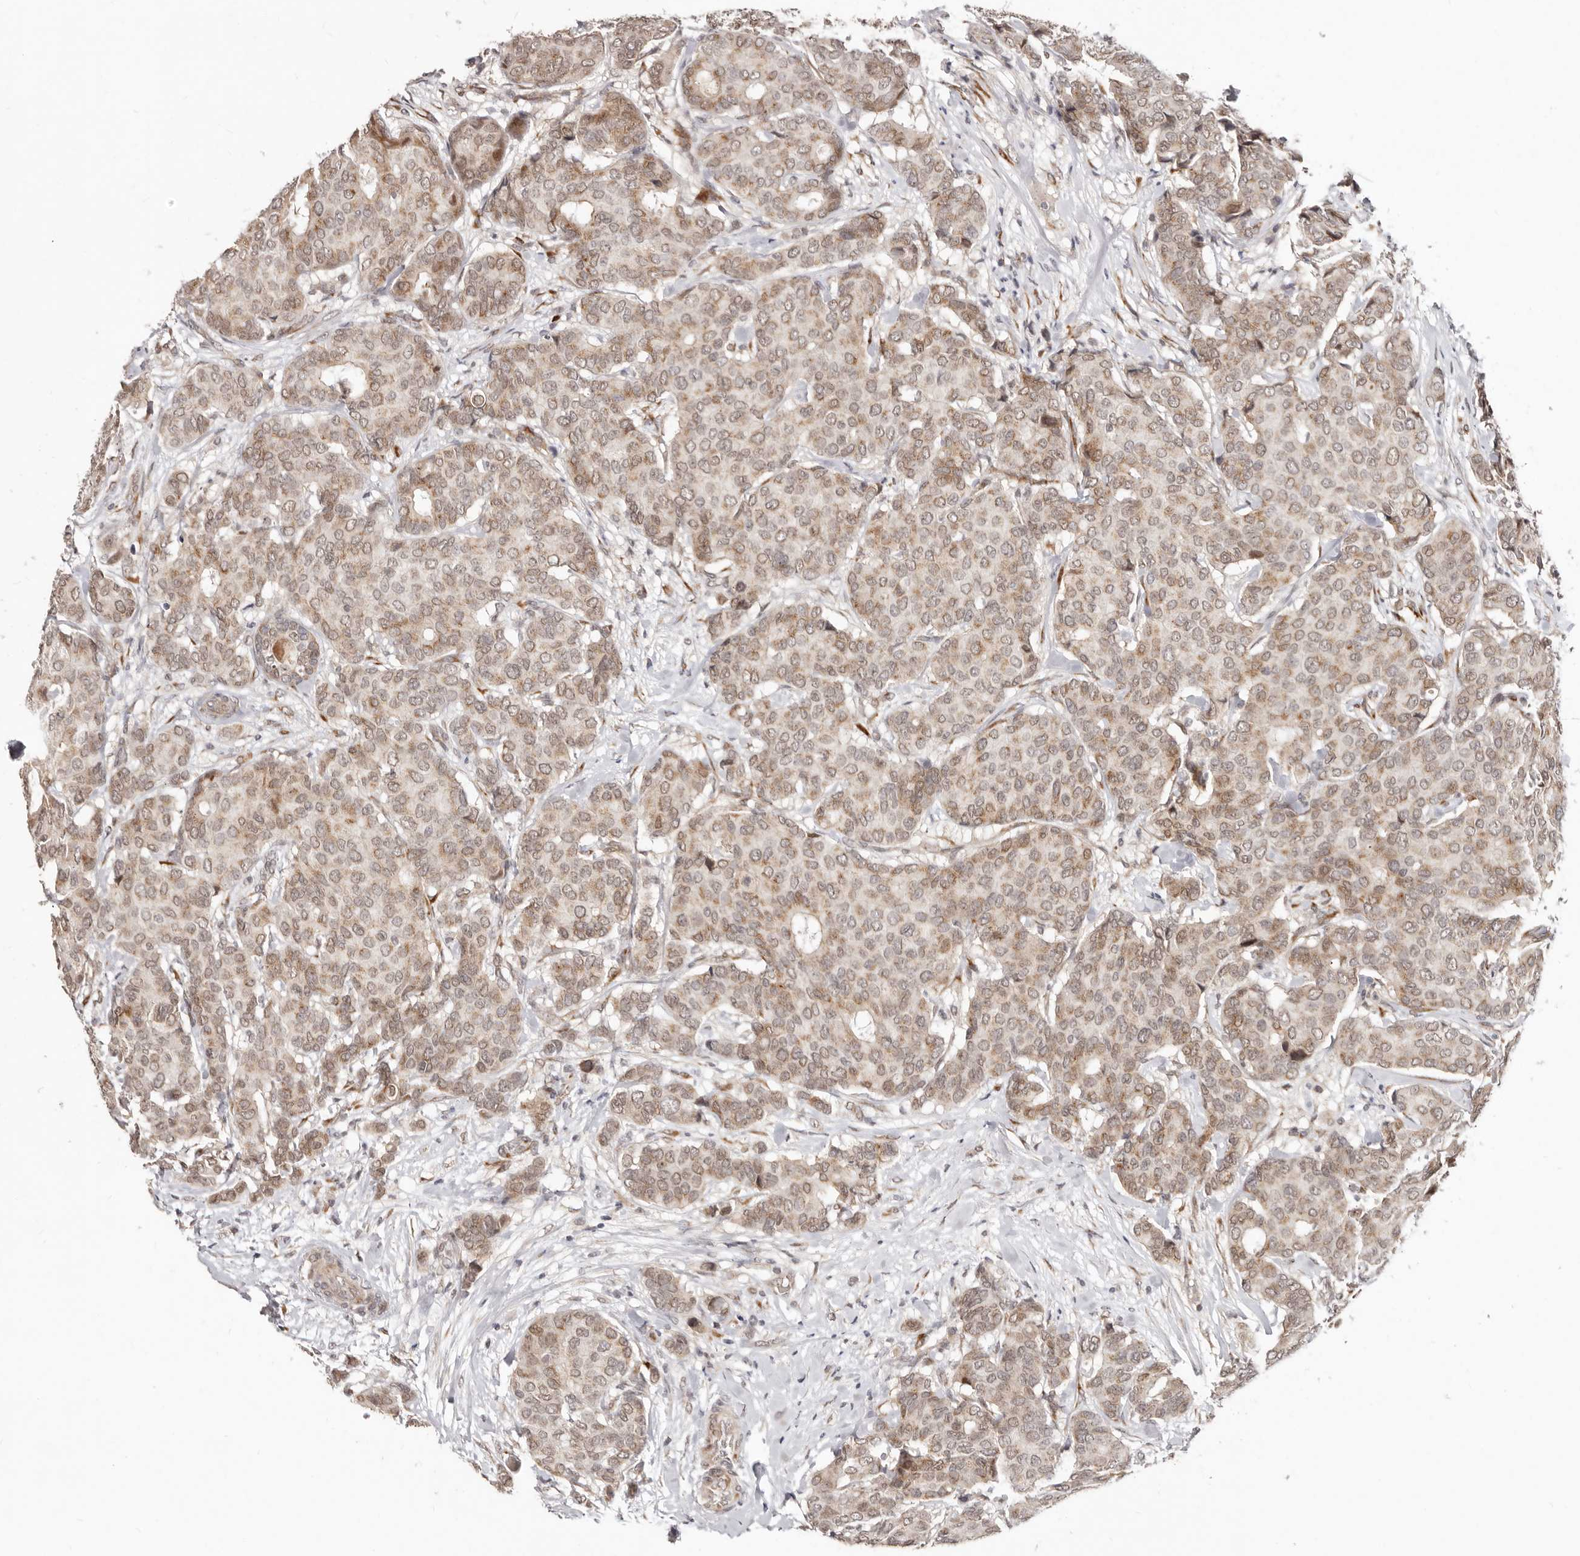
{"staining": {"intensity": "moderate", "quantity": ">75%", "location": "cytoplasmic/membranous,nuclear"}, "tissue": "breast cancer", "cell_type": "Tumor cells", "image_type": "cancer", "snomed": [{"axis": "morphology", "description": "Duct carcinoma"}, {"axis": "topography", "description": "Breast"}], "caption": "Tumor cells reveal medium levels of moderate cytoplasmic/membranous and nuclear staining in approximately >75% of cells in human breast cancer (intraductal carcinoma). Using DAB (3,3'-diaminobenzidine) (brown) and hematoxylin (blue) stains, captured at high magnification using brightfield microscopy.", "gene": "SRCAP", "patient": {"sex": "female", "age": 75}}